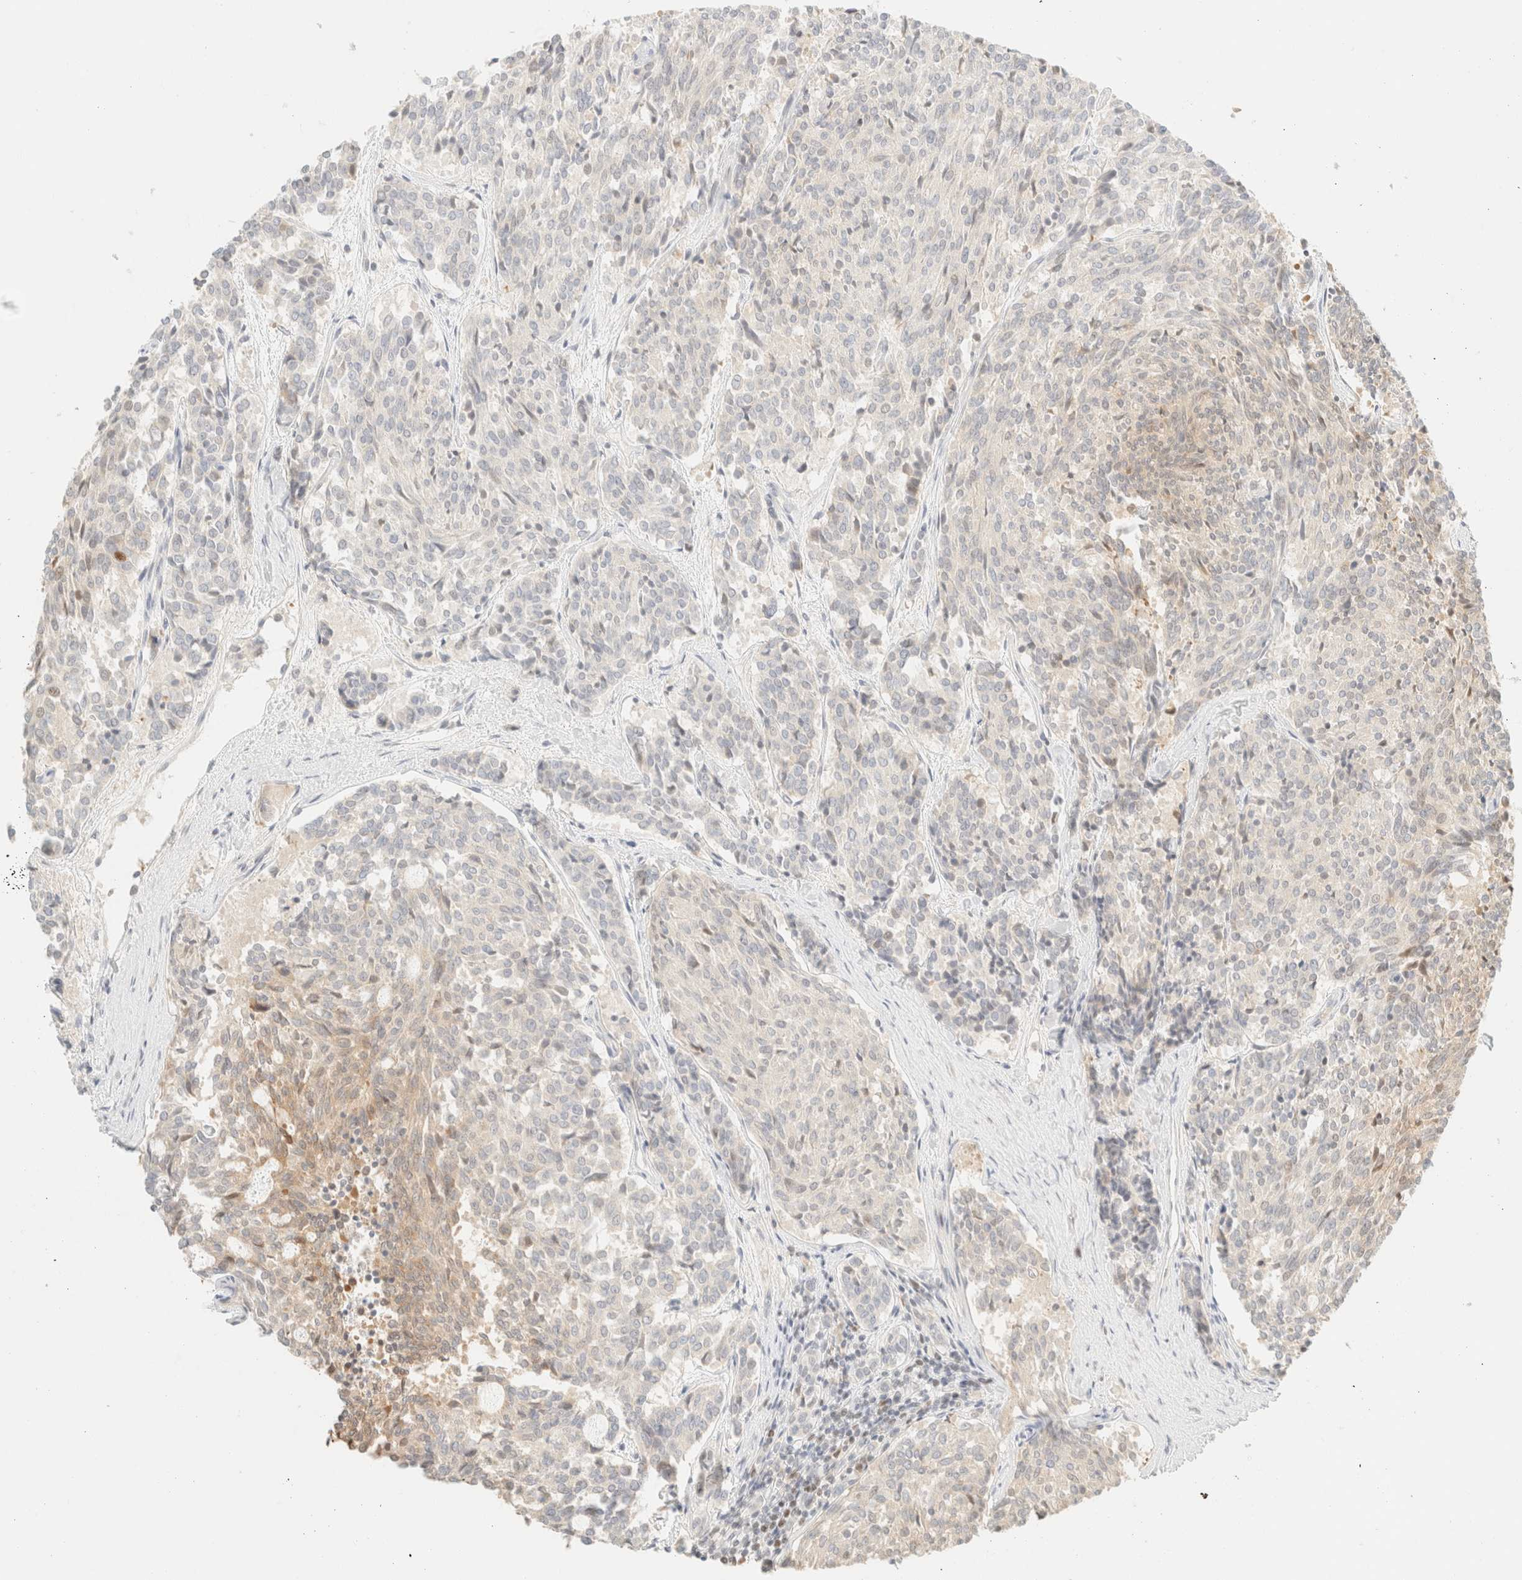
{"staining": {"intensity": "weak", "quantity": "<25%", "location": "nuclear"}, "tissue": "carcinoid", "cell_type": "Tumor cells", "image_type": "cancer", "snomed": [{"axis": "morphology", "description": "Carcinoid, malignant, NOS"}, {"axis": "topography", "description": "Pancreas"}], "caption": "Immunohistochemical staining of human carcinoid displays no significant positivity in tumor cells.", "gene": "TSR1", "patient": {"sex": "female", "age": 54}}